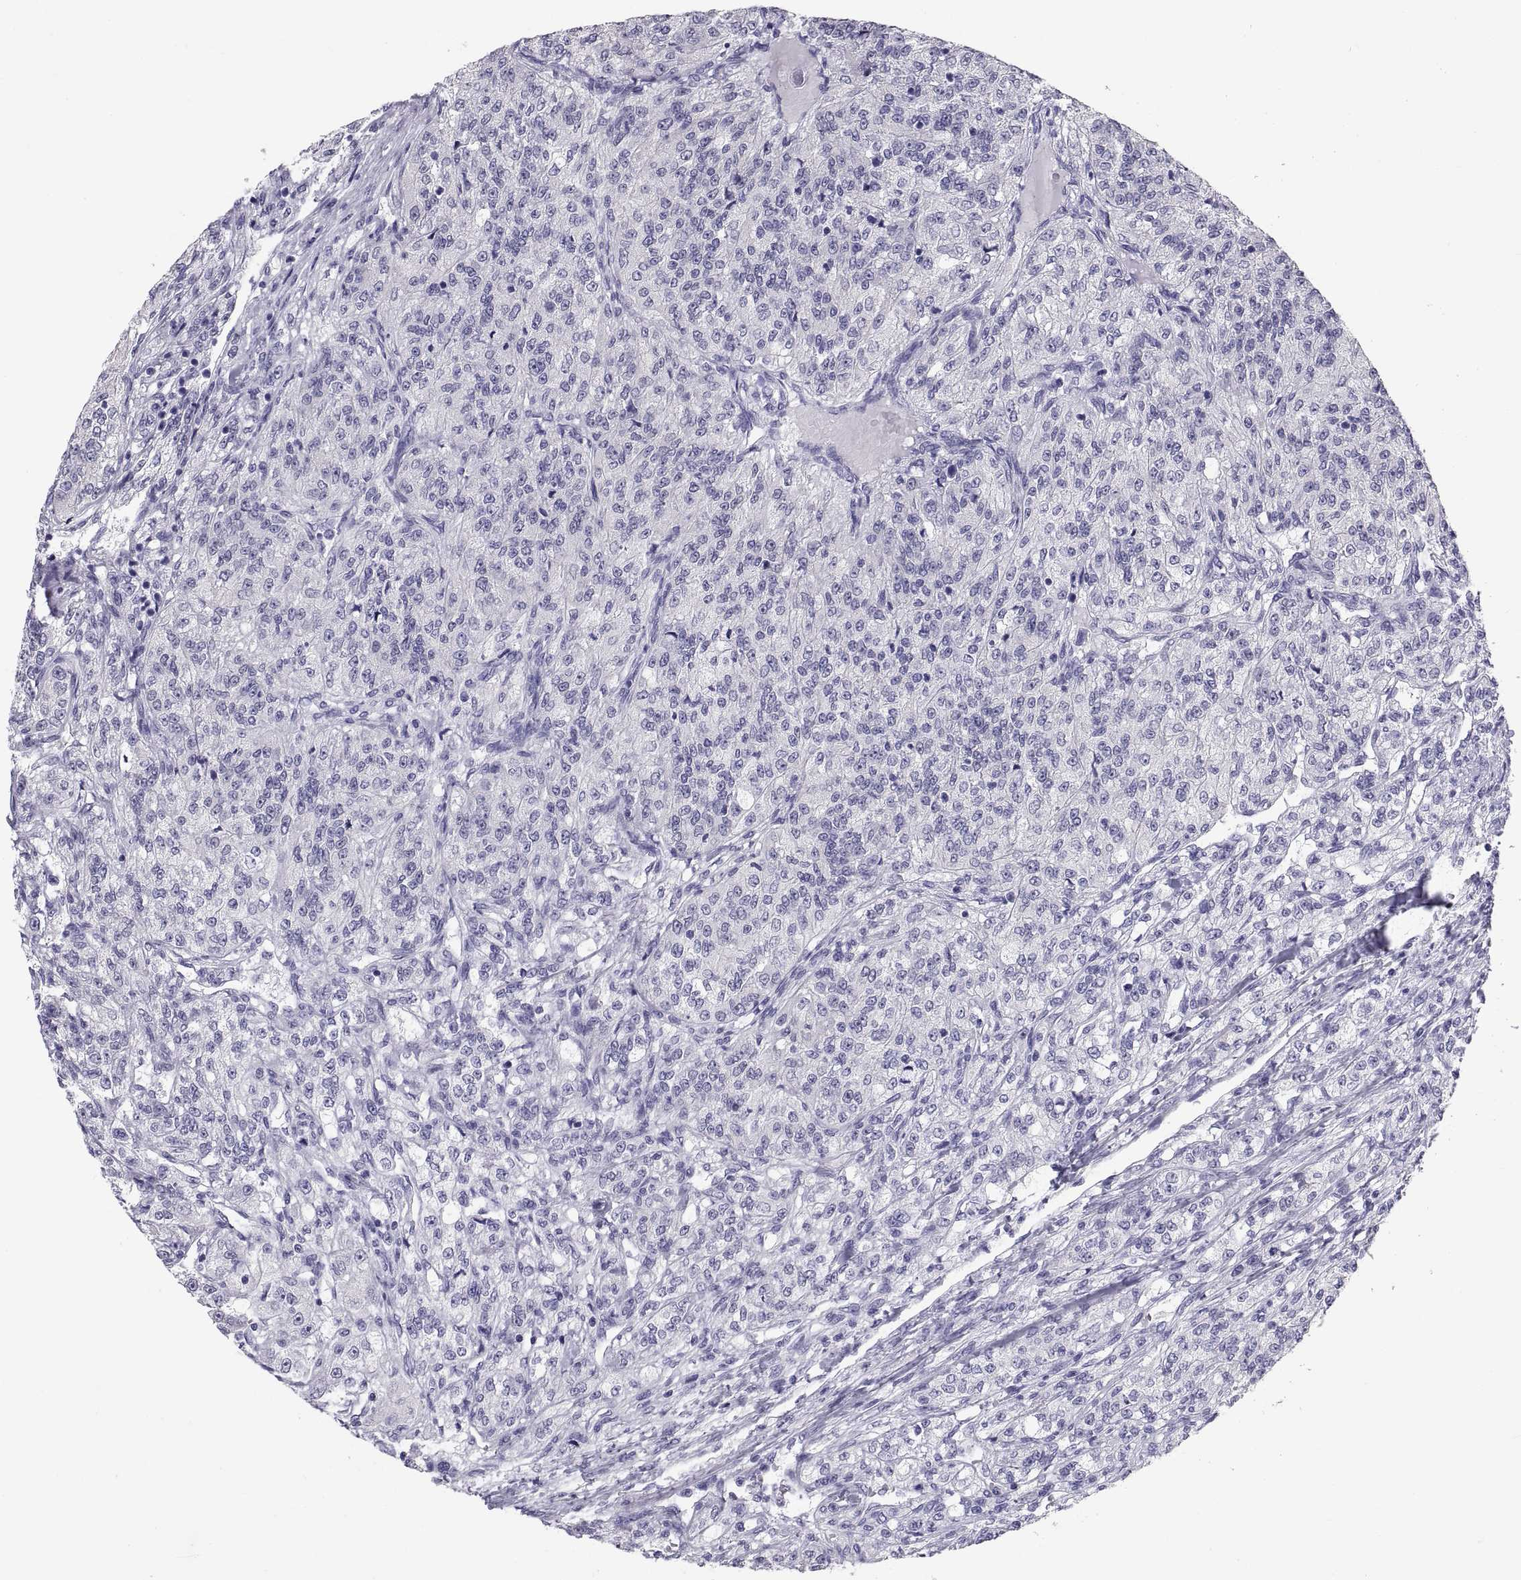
{"staining": {"intensity": "negative", "quantity": "none", "location": "none"}, "tissue": "renal cancer", "cell_type": "Tumor cells", "image_type": "cancer", "snomed": [{"axis": "morphology", "description": "Adenocarcinoma, NOS"}, {"axis": "topography", "description": "Kidney"}], "caption": "Tumor cells show no significant staining in adenocarcinoma (renal). (DAB immunohistochemistry visualized using brightfield microscopy, high magnification).", "gene": "FAM170A", "patient": {"sex": "female", "age": 63}}